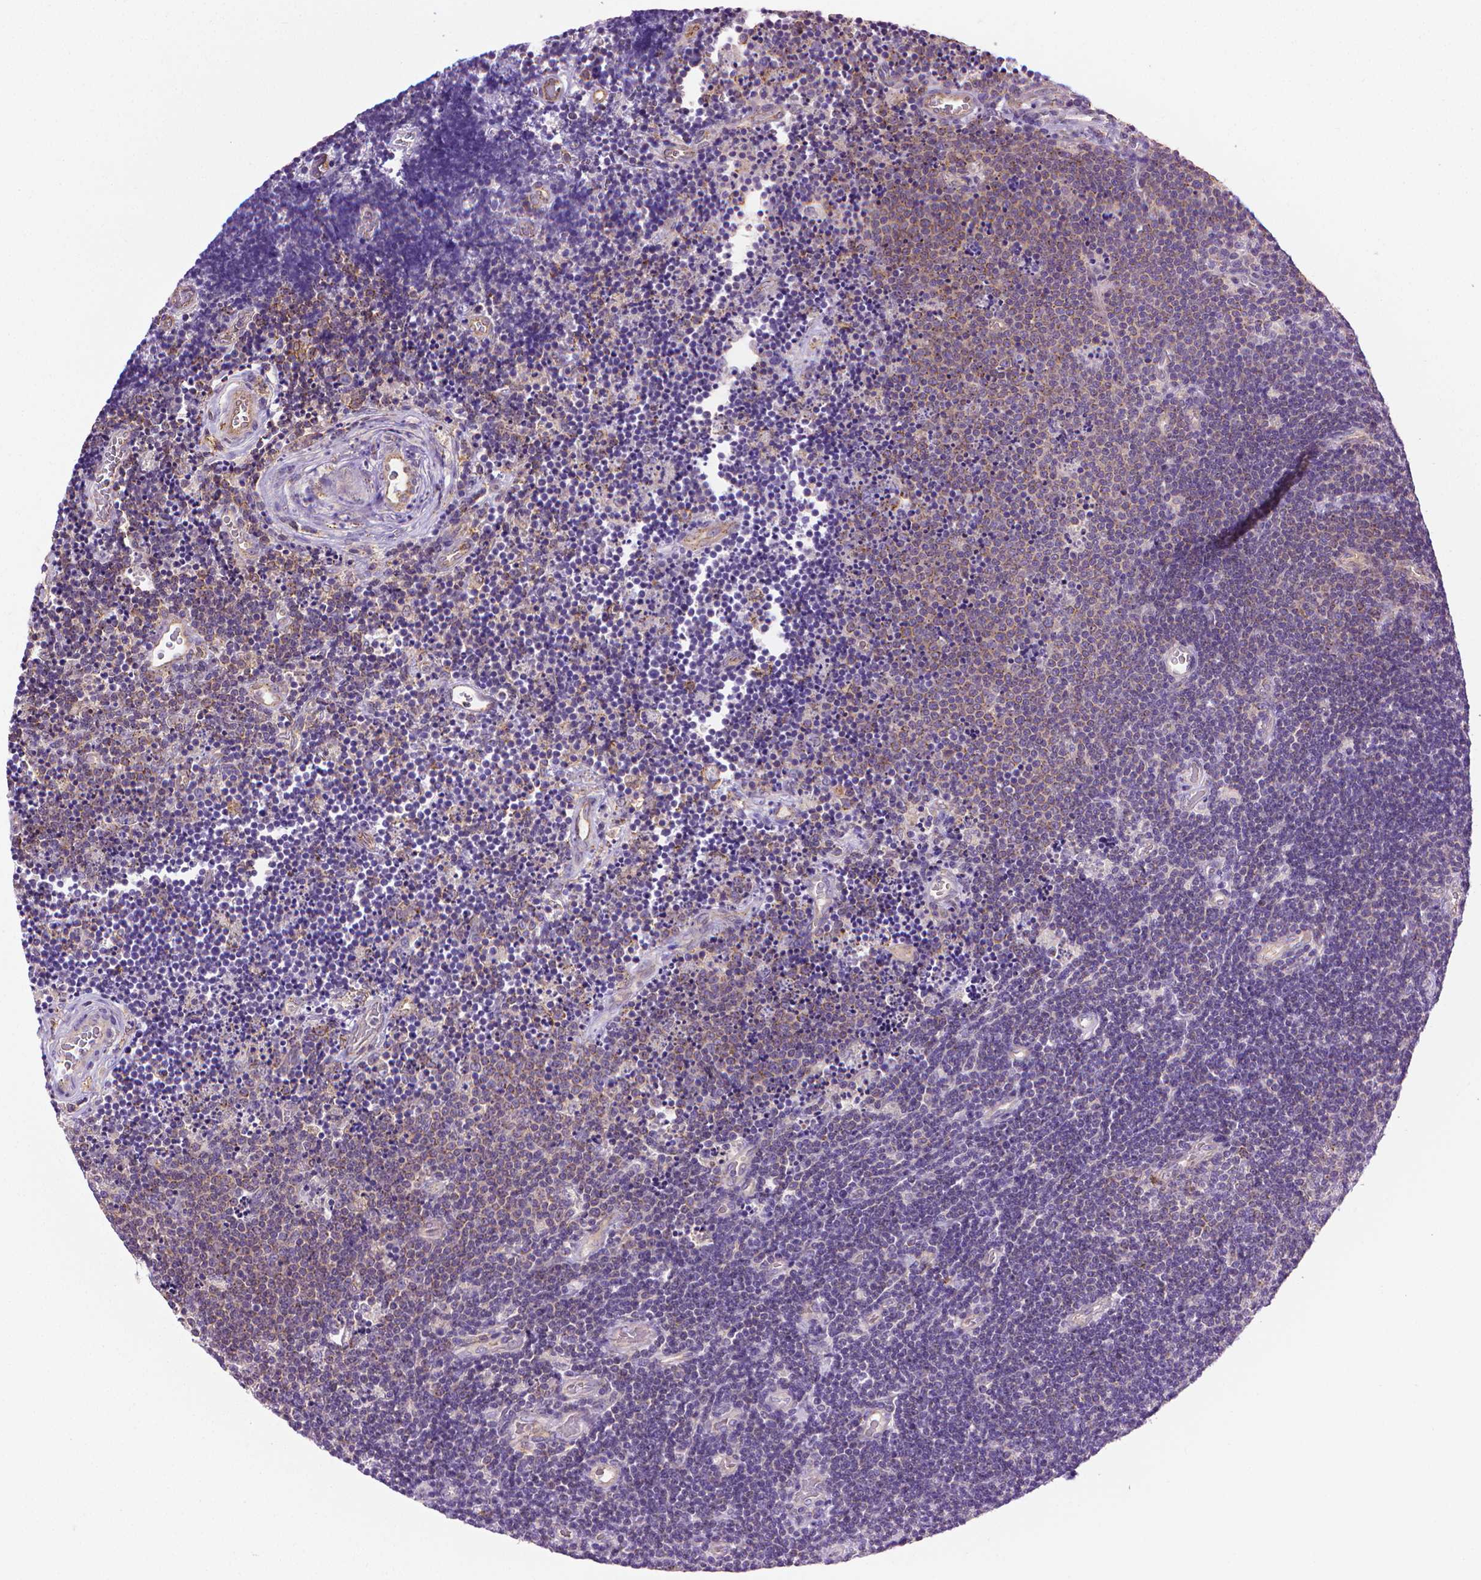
{"staining": {"intensity": "weak", "quantity": "<25%", "location": "cytoplasmic/membranous"}, "tissue": "lymphoma", "cell_type": "Tumor cells", "image_type": "cancer", "snomed": [{"axis": "morphology", "description": "Malignant lymphoma, non-Hodgkin's type, Low grade"}, {"axis": "topography", "description": "Brain"}], "caption": "Tumor cells are negative for brown protein staining in malignant lymphoma, non-Hodgkin's type (low-grade).", "gene": "SLC51B", "patient": {"sex": "female", "age": 66}}